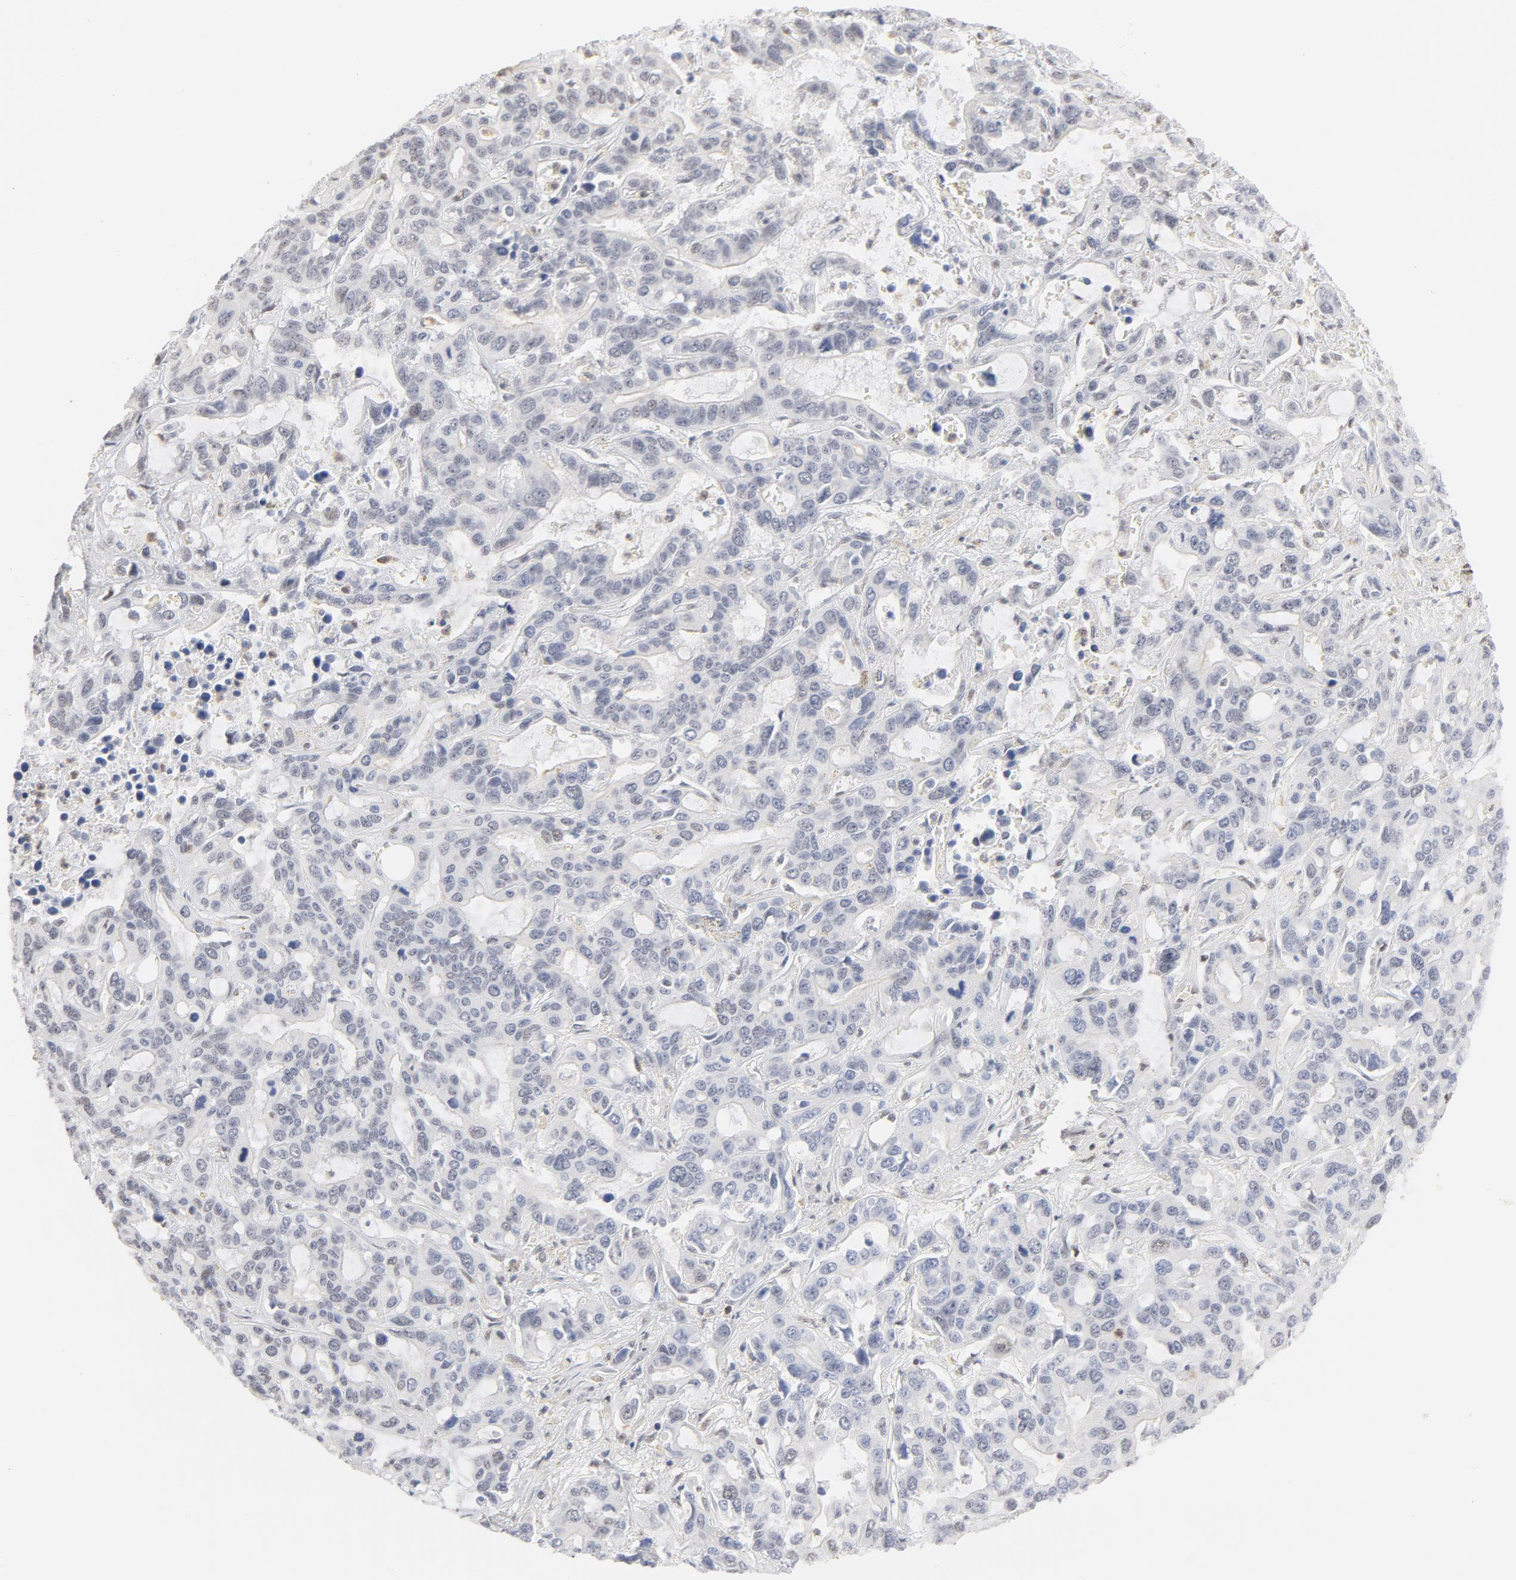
{"staining": {"intensity": "negative", "quantity": "none", "location": "none"}, "tissue": "liver cancer", "cell_type": "Tumor cells", "image_type": "cancer", "snomed": [{"axis": "morphology", "description": "Cholangiocarcinoma"}, {"axis": "topography", "description": "Liver"}], "caption": "There is no significant expression in tumor cells of liver cholangiocarcinoma.", "gene": "PBX1", "patient": {"sex": "female", "age": 65}}